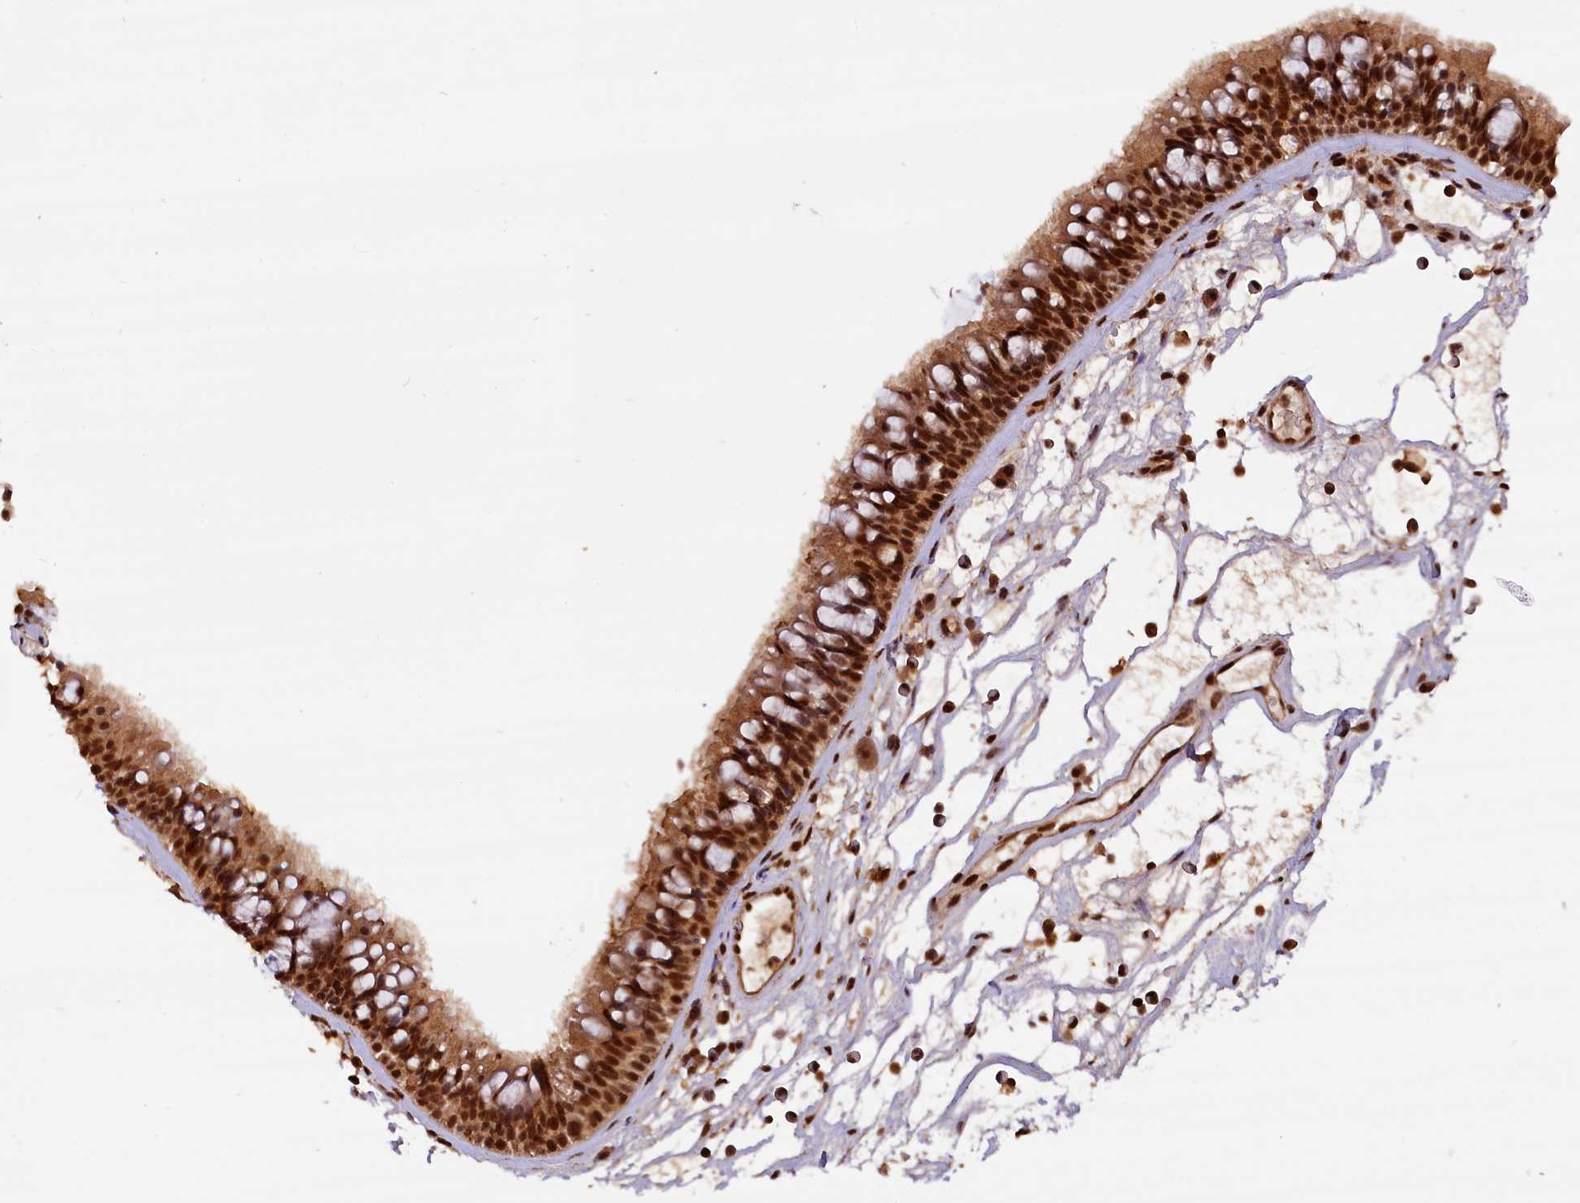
{"staining": {"intensity": "strong", "quantity": ">75%", "location": "cytoplasmic/membranous,nuclear"}, "tissue": "nasopharynx", "cell_type": "Respiratory epithelial cells", "image_type": "normal", "snomed": [{"axis": "morphology", "description": "Normal tissue, NOS"}, {"axis": "morphology", "description": "Inflammation, NOS"}, {"axis": "morphology", "description": "Malignant melanoma, Metastatic site"}, {"axis": "topography", "description": "Nasopharynx"}], "caption": "Strong cytoplasmic/membranous,nuclear staining for a protein is identified in about >75% of respiratory epithelial cells of unremarkable nasopharynx using immunohistochemistry (IHC).", "gene": "IST1", "patient": {"sex": "male", "age": 70}}